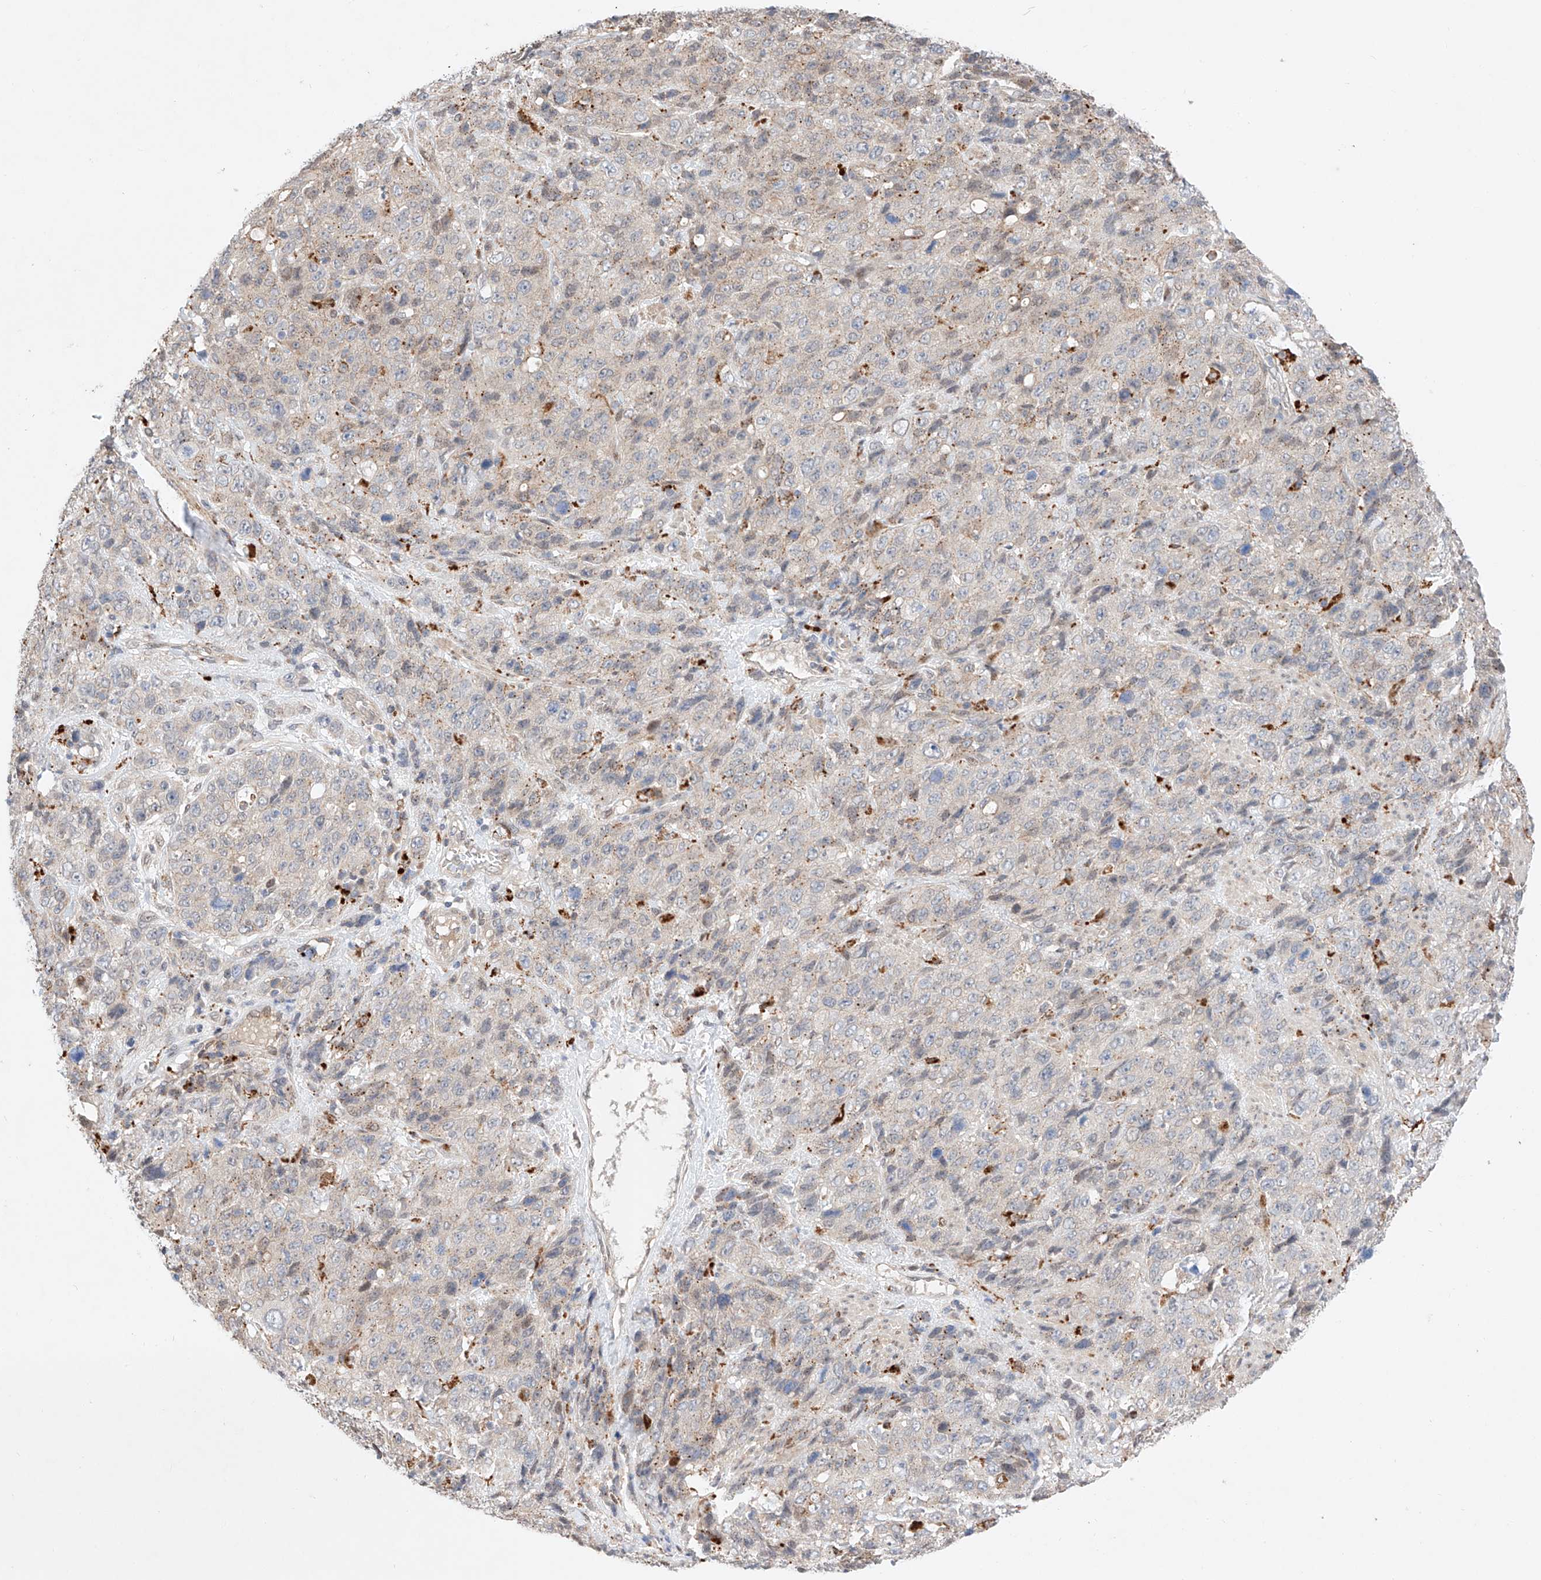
{"staining": {"intensity": "weak", "quantity": "<25%", "location": "cytoplasmic/membranous"}, "tissue": "stomach cancer", "cell_type": "Tumor cells", "image_type": "cancer", "snomed": [{"axis": "morphology", "description": "Adenocarcinoma, NOS"}, {"axis": "topography", "description": "Stomach"}], "caption": "High power microscopy photomicrograph of an immunohistochemistry (IHC) micrograph of stomach adenocarcinoma, revealing no significant expression in tumor cells.", "gene": "GCNT1", "patient": {"sex": "male", "age": 48}}